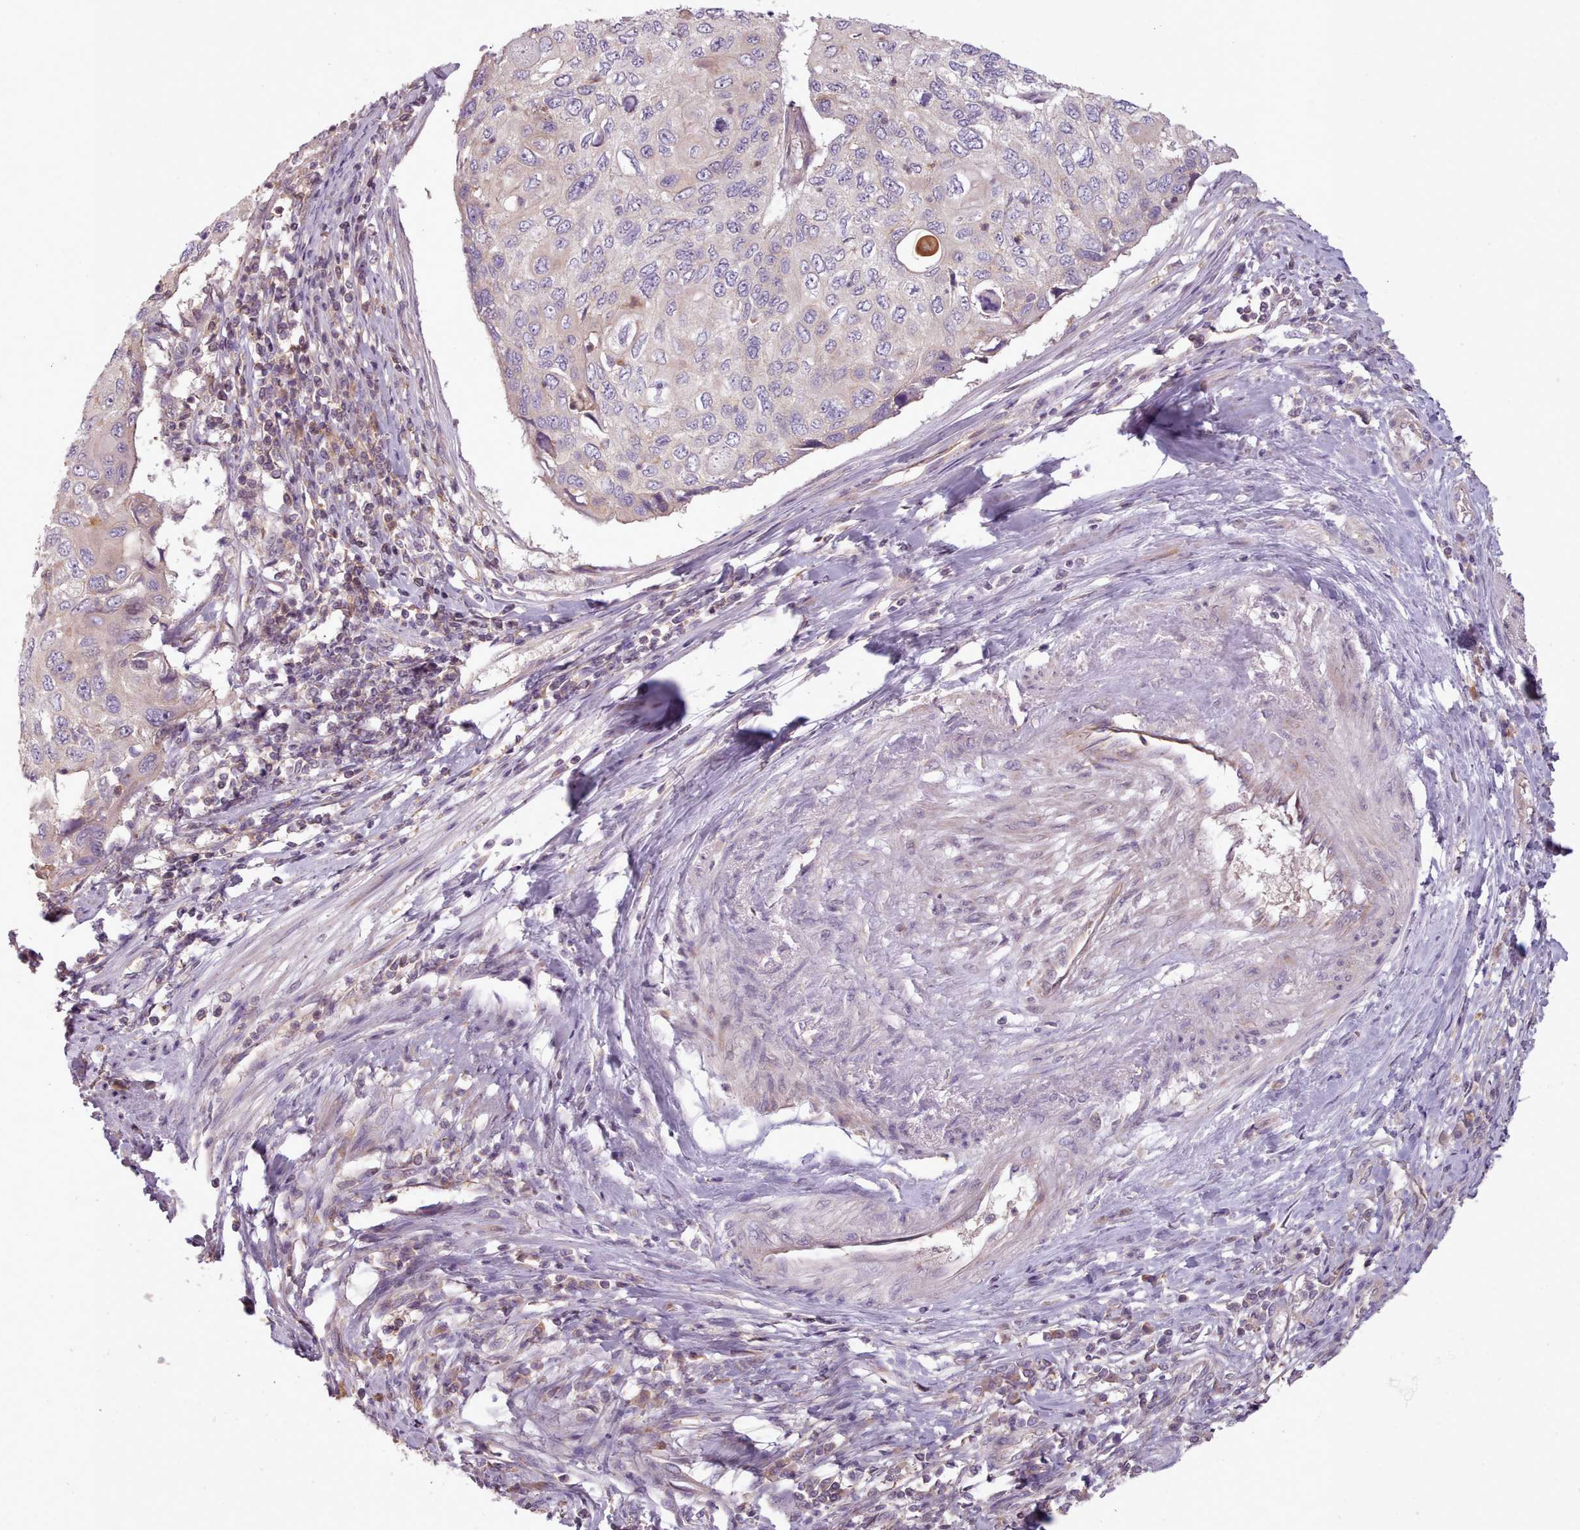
{"staining": {"intensity": "negative", "quantity": "none", "location": "none"}, "tissue": "cervical cancer", "cell_type": "Tumor cells", "image_type": "cancer", "snomed": [{"axis": "morphology", "description": "Squamous cell carcinoma, NOS"}, {"axis": "topography", "description": "Cervix"}], "caption": "Histopathology image shows no protein expression in tumor cells of cervical cancer tissue.", "gene": "NT5DC2", "patient": {"sex": "female", "age": 70}}